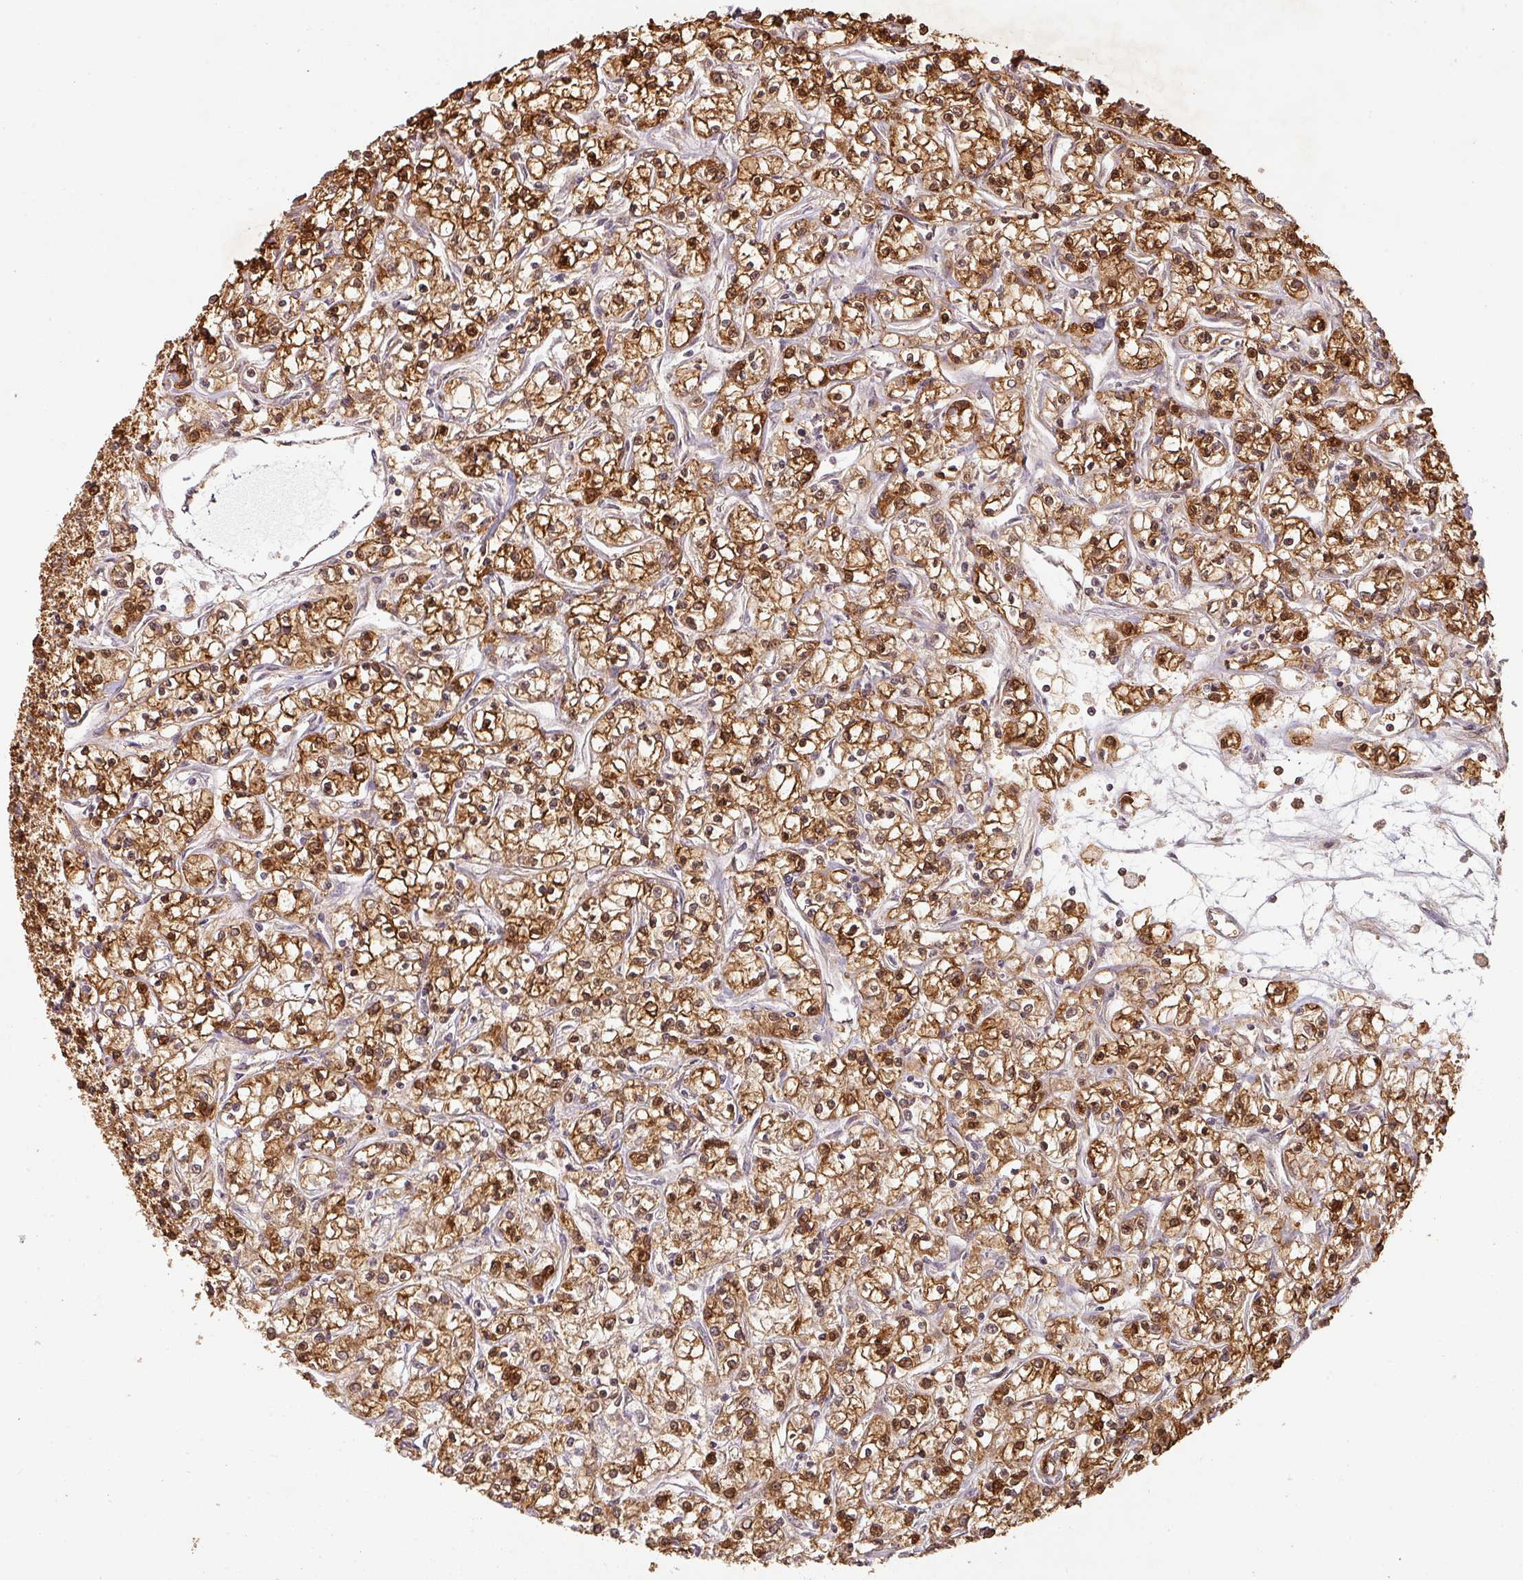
{"staining": {"intensity": "strong", "quantity": ">75%", "location": "cytoplasmic/membranous,nuclear"}, "tissue": "renal cancer", "cell_type": "Tumor cells", "image_type": "cancer", "snomed": [{"axis": "morphology", "description": "Adenocarcinoma, NOS"}, {"axis": "topography", "description": "Kidney"}], "caption": "Renal adenocarcinoma stained for a protein exhibits strong cytoplasmic/membranous and nuclear positivity in tumor cells.", "gene": "ZNF322", "patient": {"sex": "female", "age": 59}}